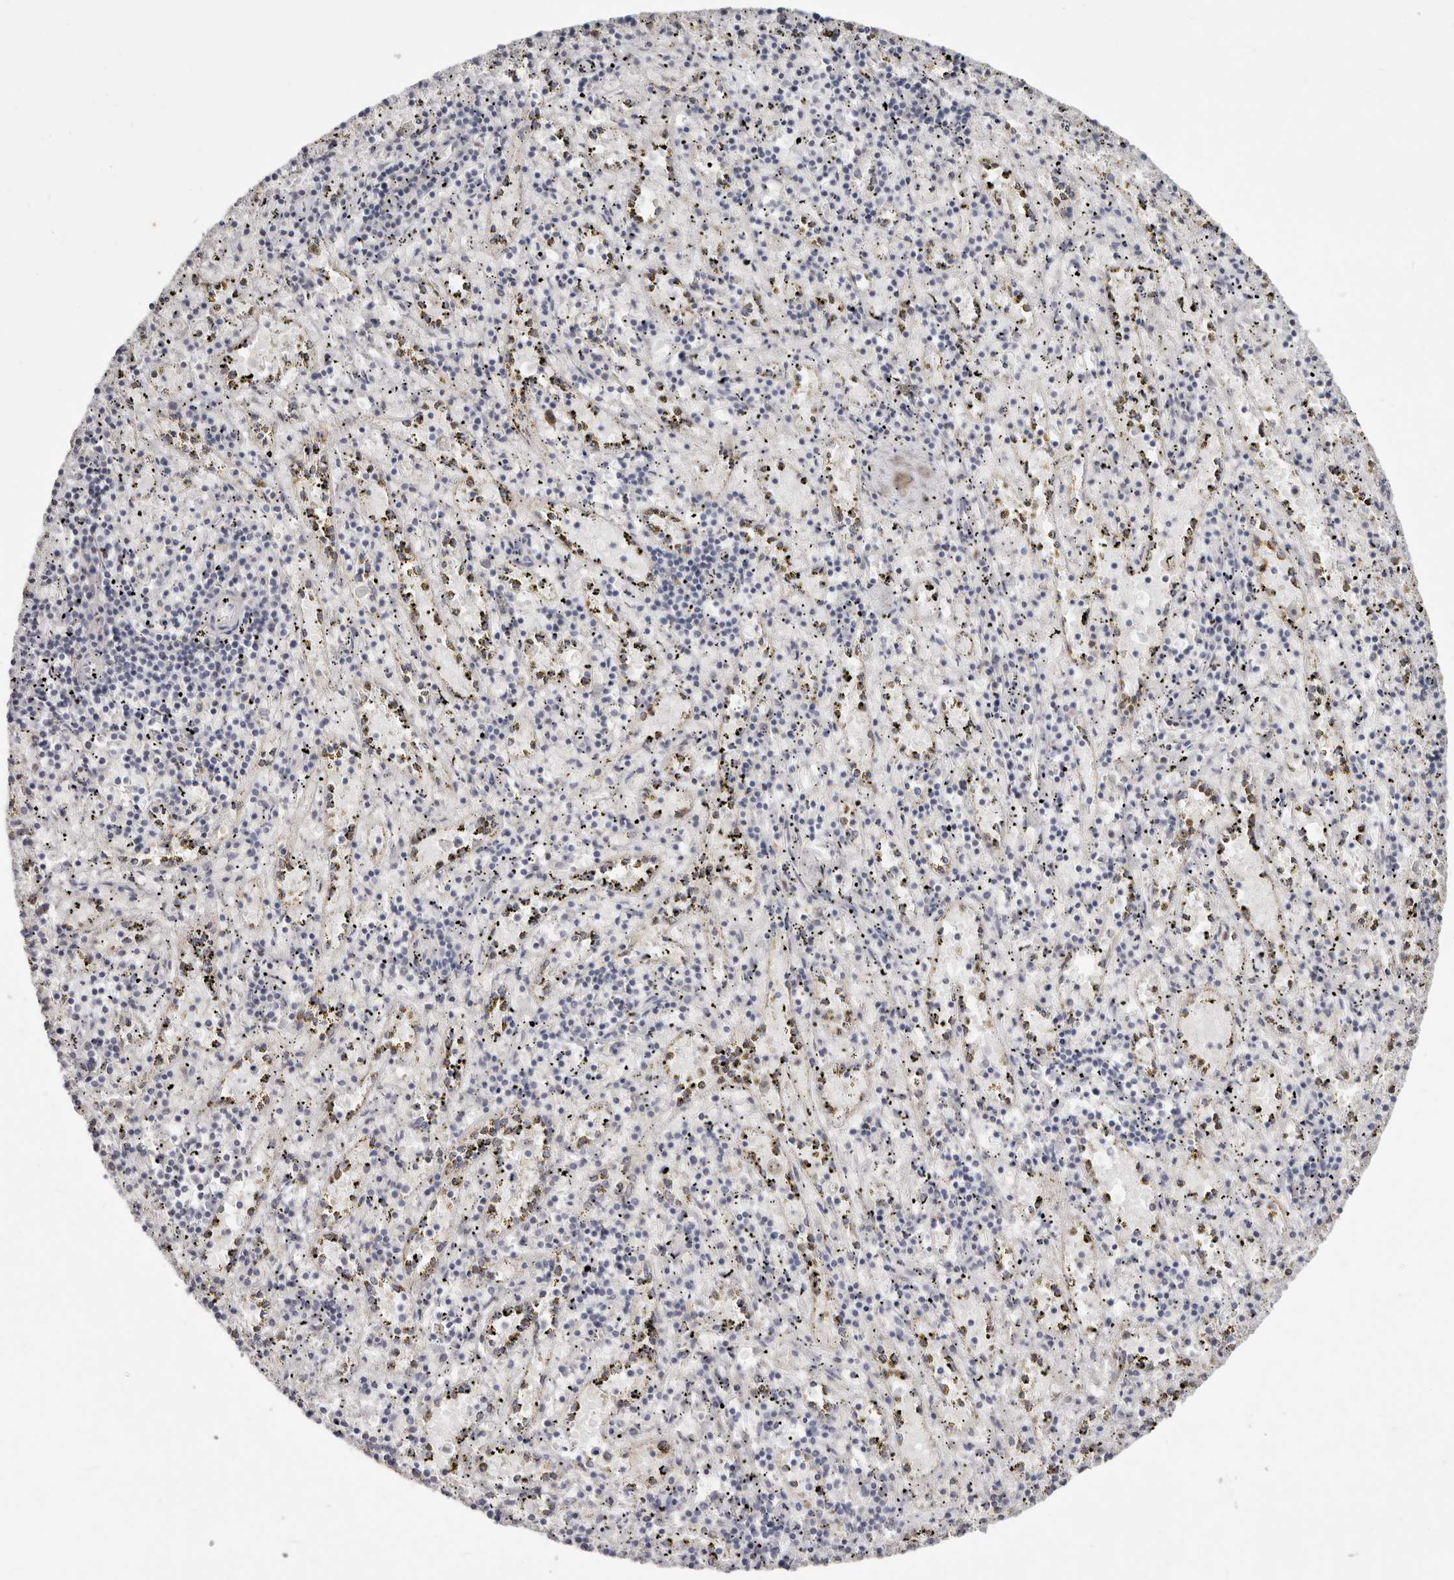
{"staining": {"intensity": "negative", "quantity": "none", "location": "none"}, "tissue": "spleen", "cell_type": "Cells in red pulp", "image_type": "normal", "snomed": [{"axis": "morphology", "description": "Normal tissue, NOS"}, {"axis": "topography", "description": "Spleen"}], "caption": "This is an immunohistochemistry photomicrograph of unremarkable spleen. There is no expression in cells in red pulp.", "gene": "SZT2", "patient": {"sex": "male", "age": 11}}